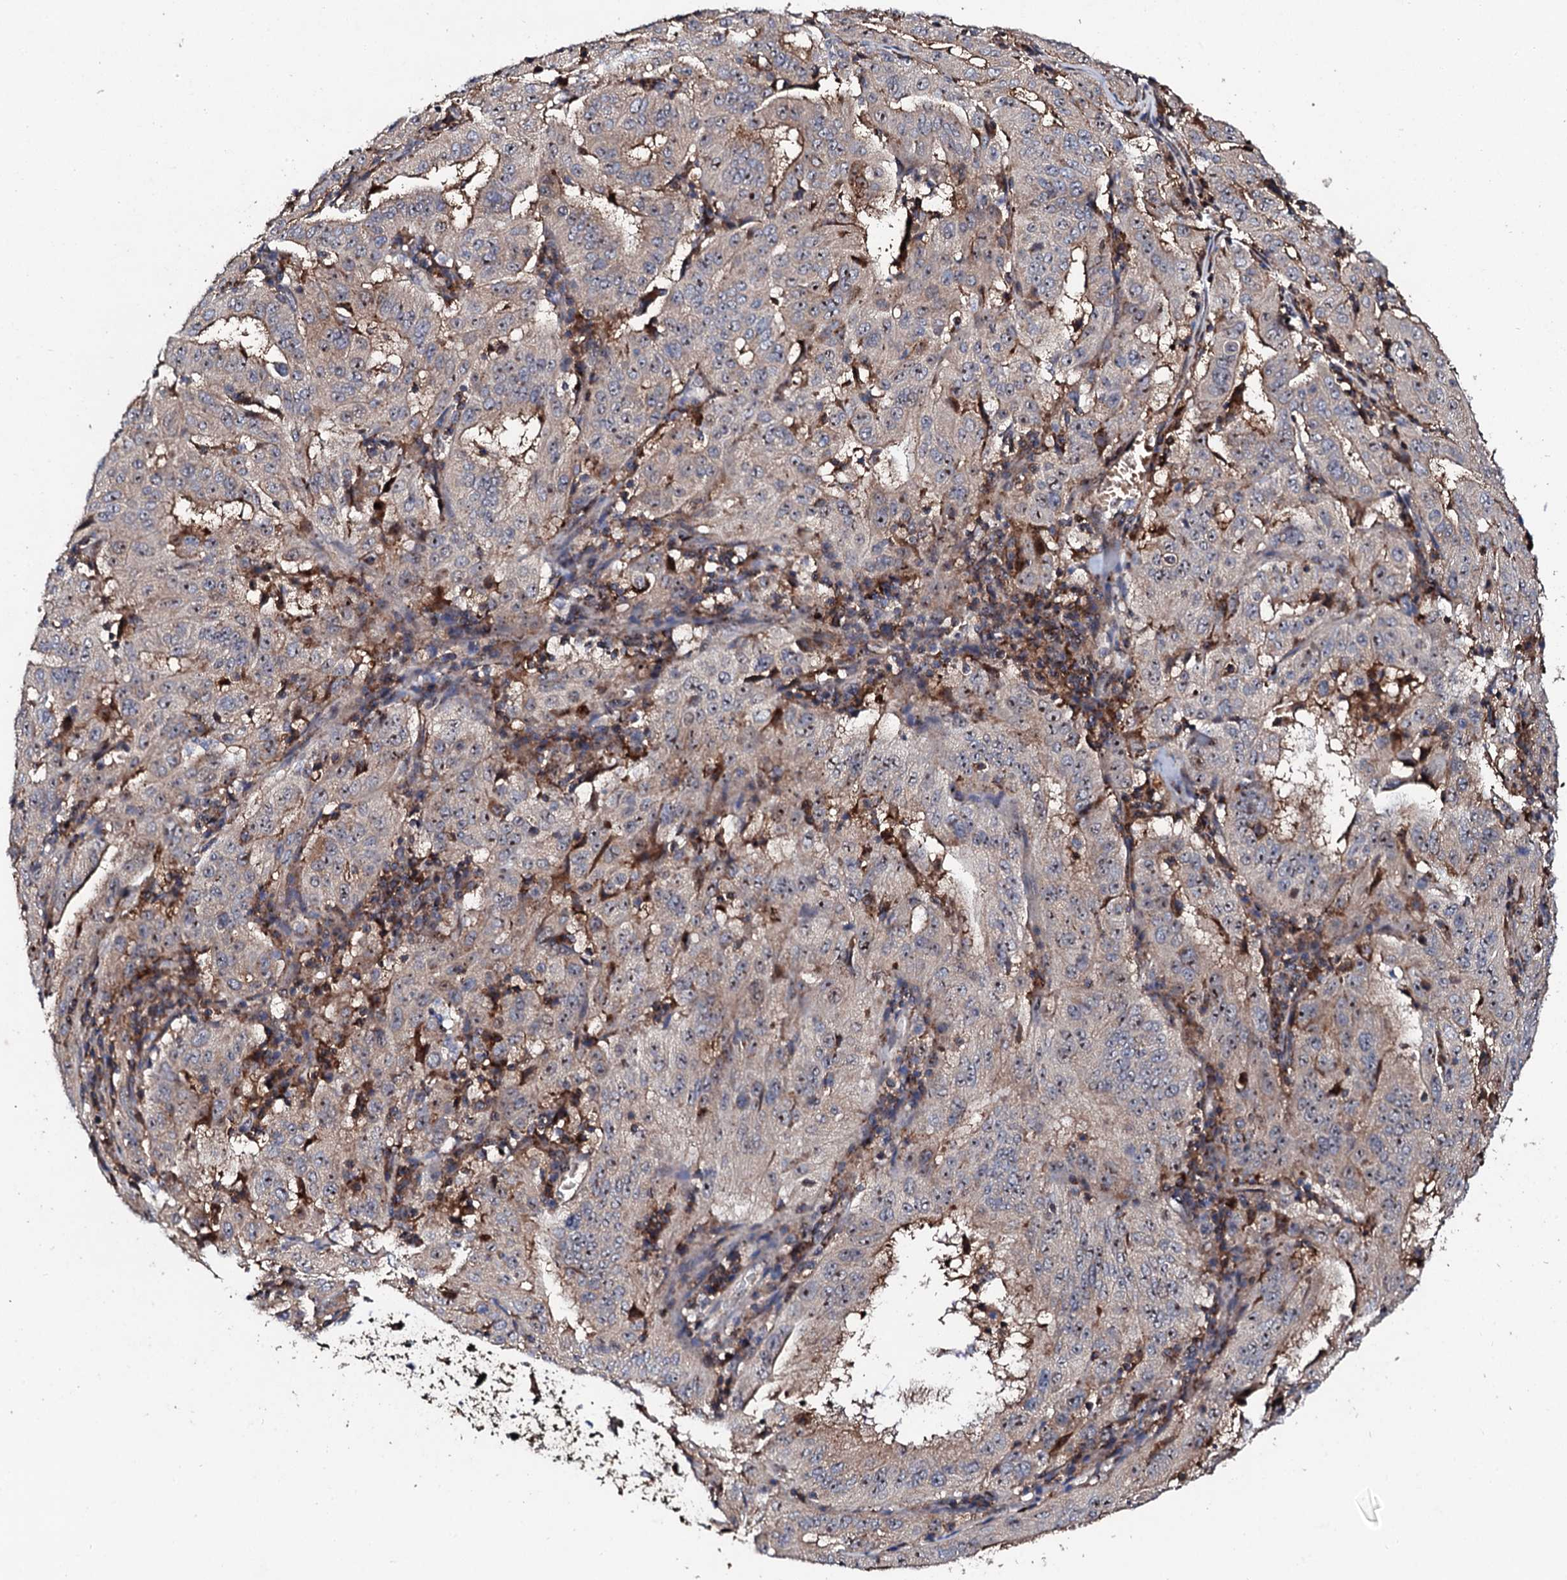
{"staining": {"intensity": "moderate", "quantity": "<25%", "location": "cytoplasmic/membranous"}, "tissue": "pancreatic cancer", "cell_type": "Tumor cells", "image_type": "cancer", "snomed": [{"axis": "morphology", "description": "Adenocarcinoma, NOS"}, {"axis": "topography", "description": "Pancreas"}], "caption": "Adenocarcinoma (pancreatic) stained with immunohistochemistry (IHC) displays moderate cytoplasmic/membranous positivity in approximately <25% of tumor cells.", "gene": "GTPBP4", "patient": {"sex": "male", "age": 63}}